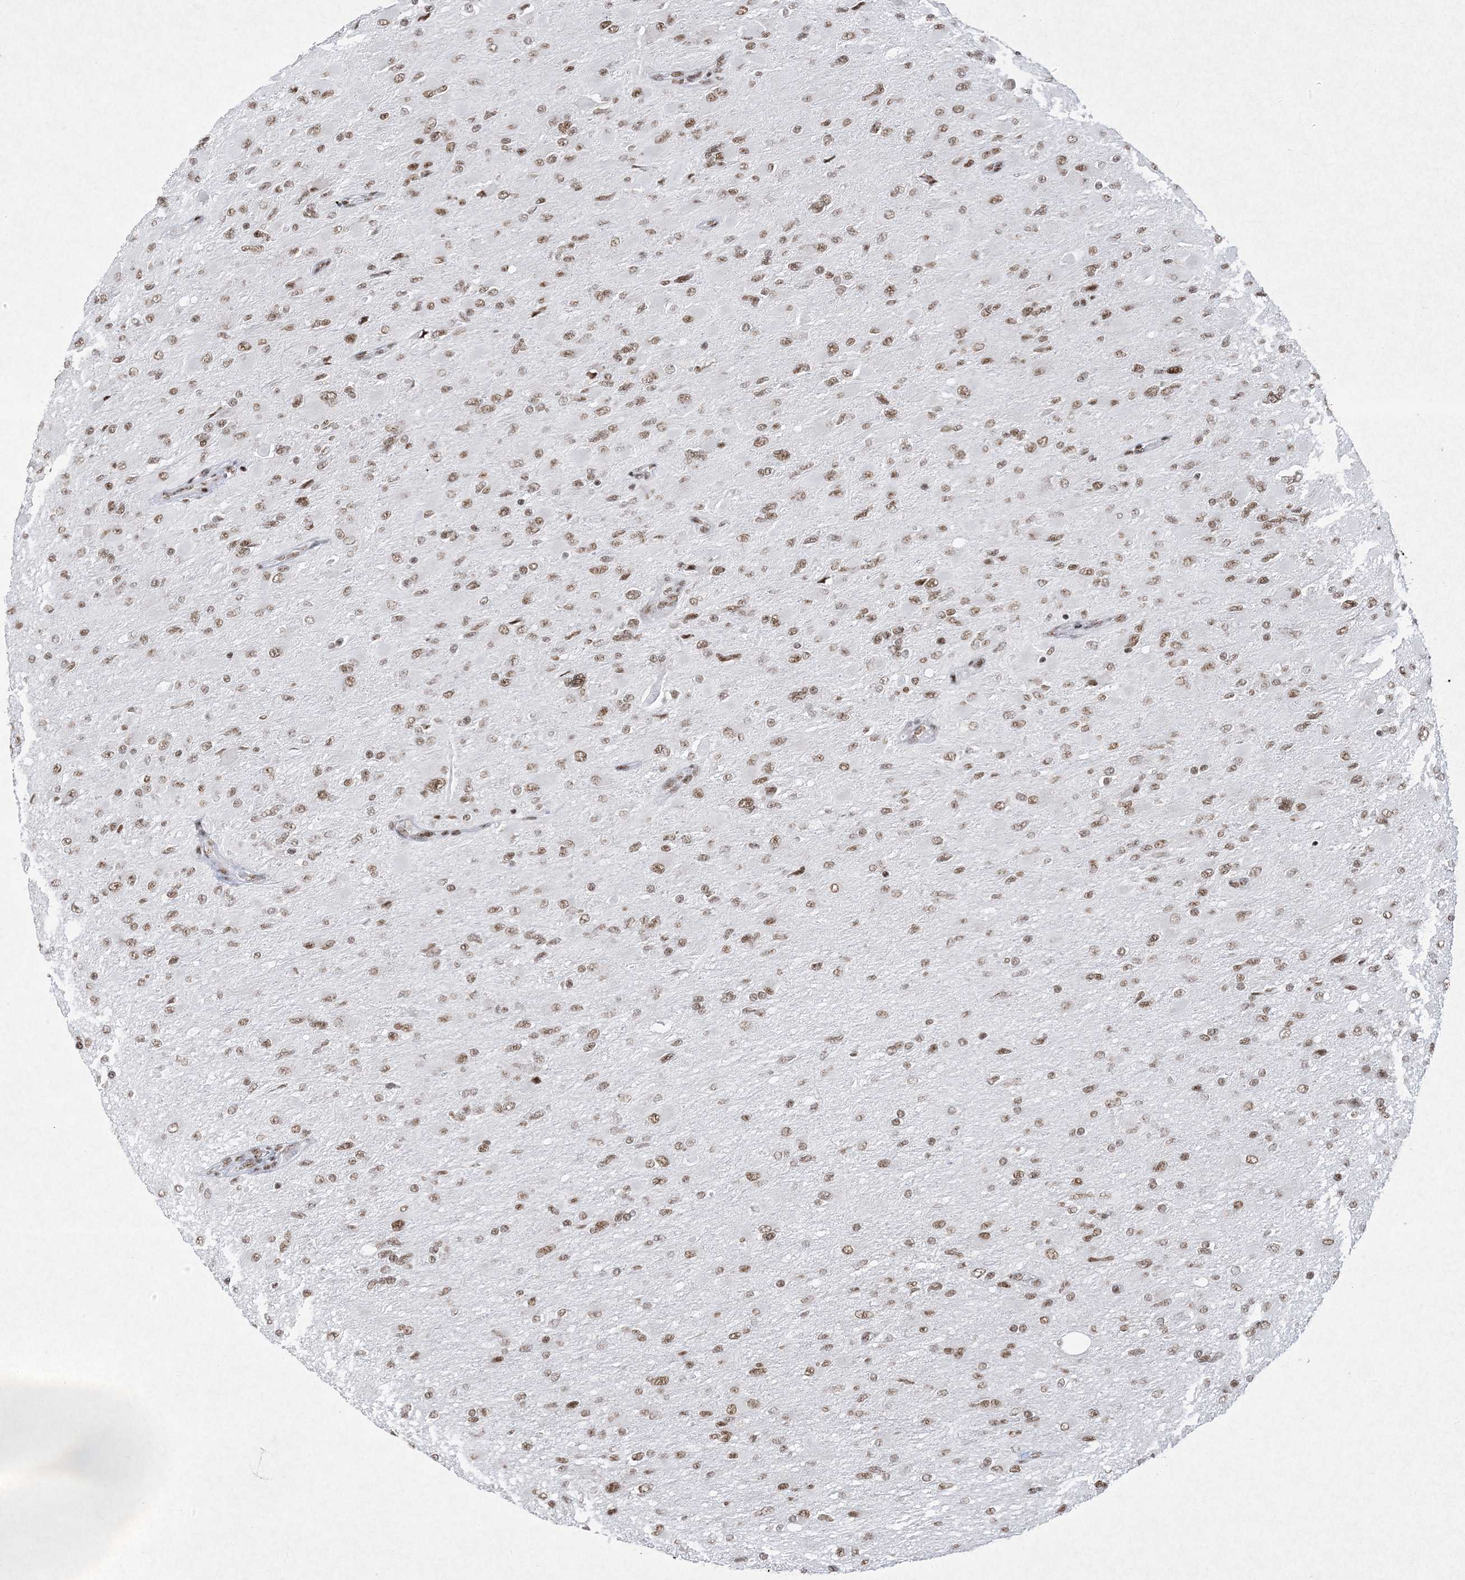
{"staining": {"intensity": "moderate", "quantity": ">75%", "location": "nuclear"}, "tissue": "glioma", "cell_type": "Tumor cells", "image_type": "cancer", "snomed": [{"axis": "morphology", "description": "Glioma, malignant, High grade"}, {"axis": "topography", "description": "Cerebral cortex"}], "caption": "Protein analysis of high-grade glioma (malignant) tissue reveals moderate nuclear staining in about >75% of tumor cells.", "gene": "PKNOX2", "patient": {"sex": "female", "age": 36}}